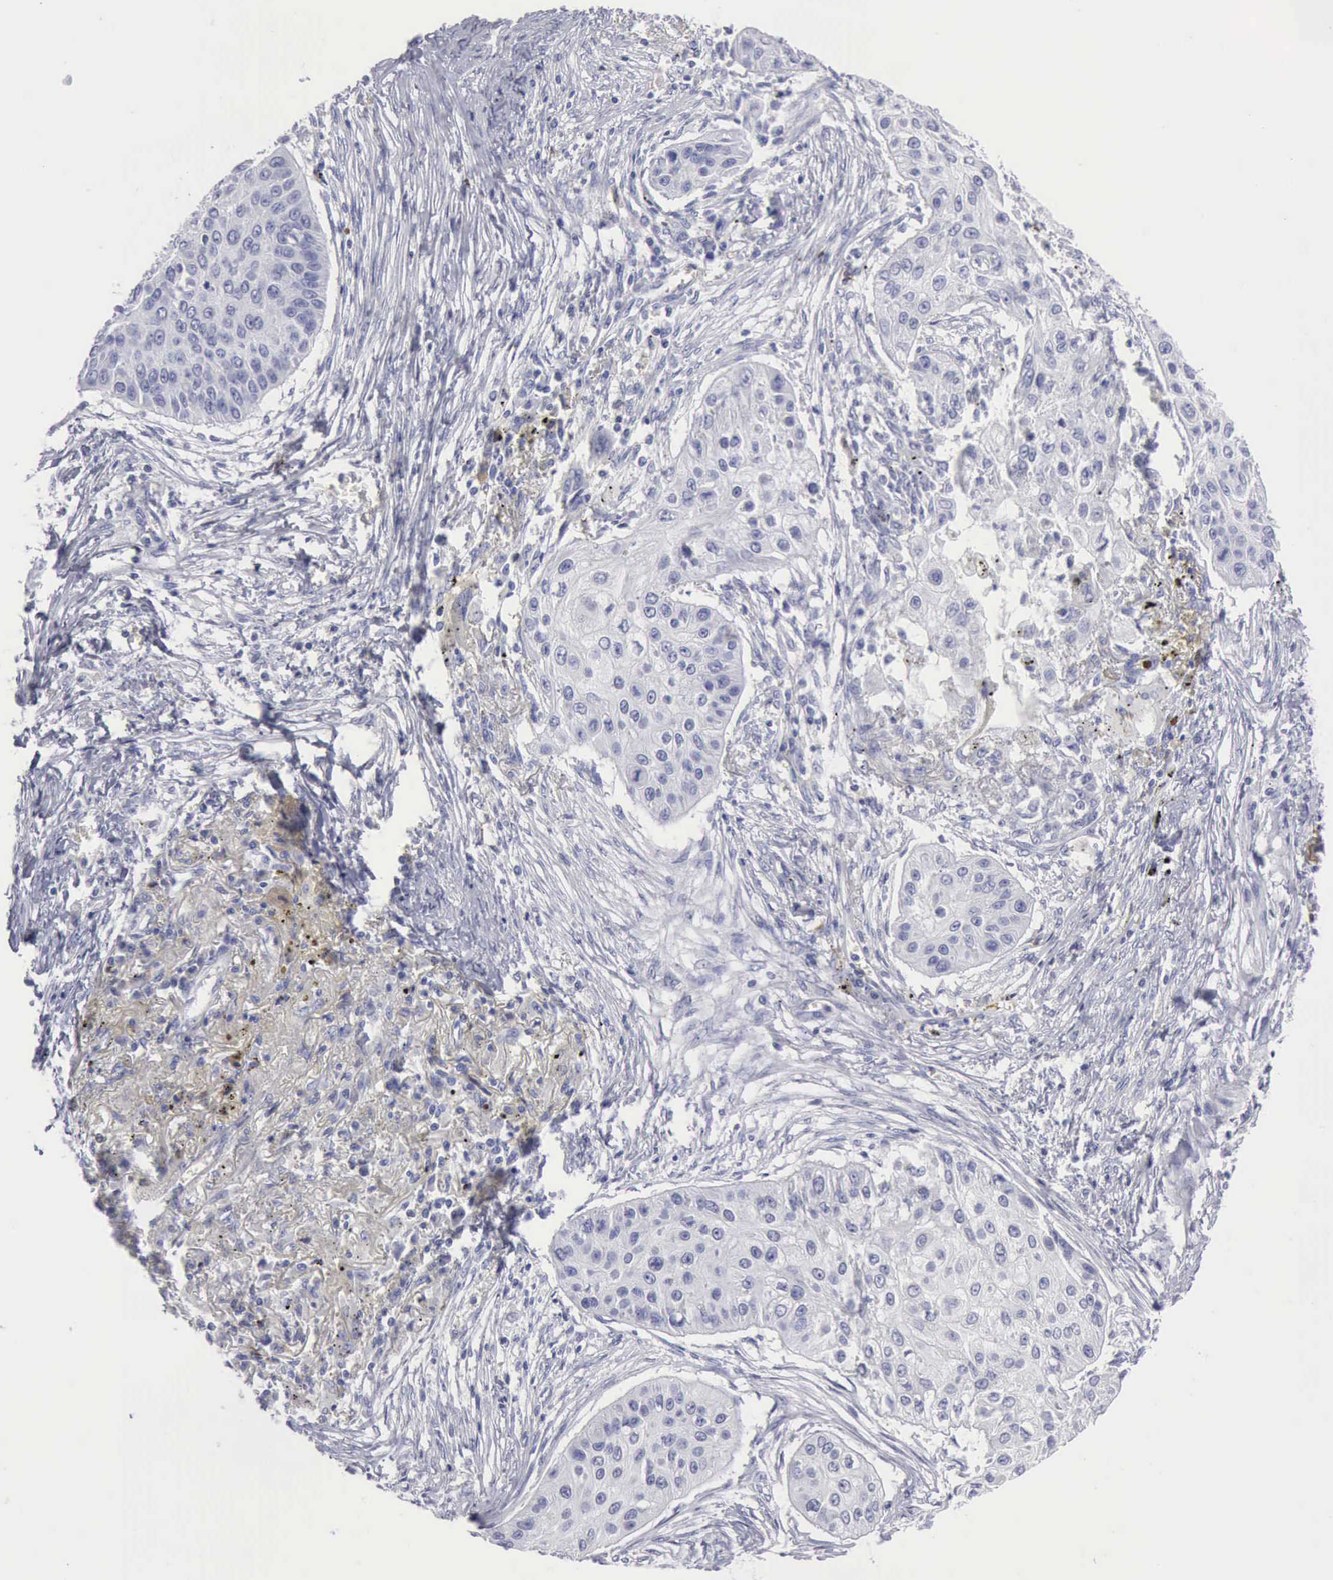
{"staining": {"intensity": "negative", "quantity": "none", "location": "none"}, "tissue": "lung cancer", "cell_type": "Tumor cells", "image_type": "cancer", "snomed": [{"axis": "morphology", "description": "Squamous cell carcinoma, NOS"}, {"axis": "topography", "description": "Lung"}], "caption": "A photomicrograph of human lung cancer (squamous cell carcinoma) is negative for staining in tumor cells. (Immunohistochemistry (ihc), brightfield microscopy, high magnification).", "gene": "NCAM1", "patient": {"sex": "male", "age": 71}}